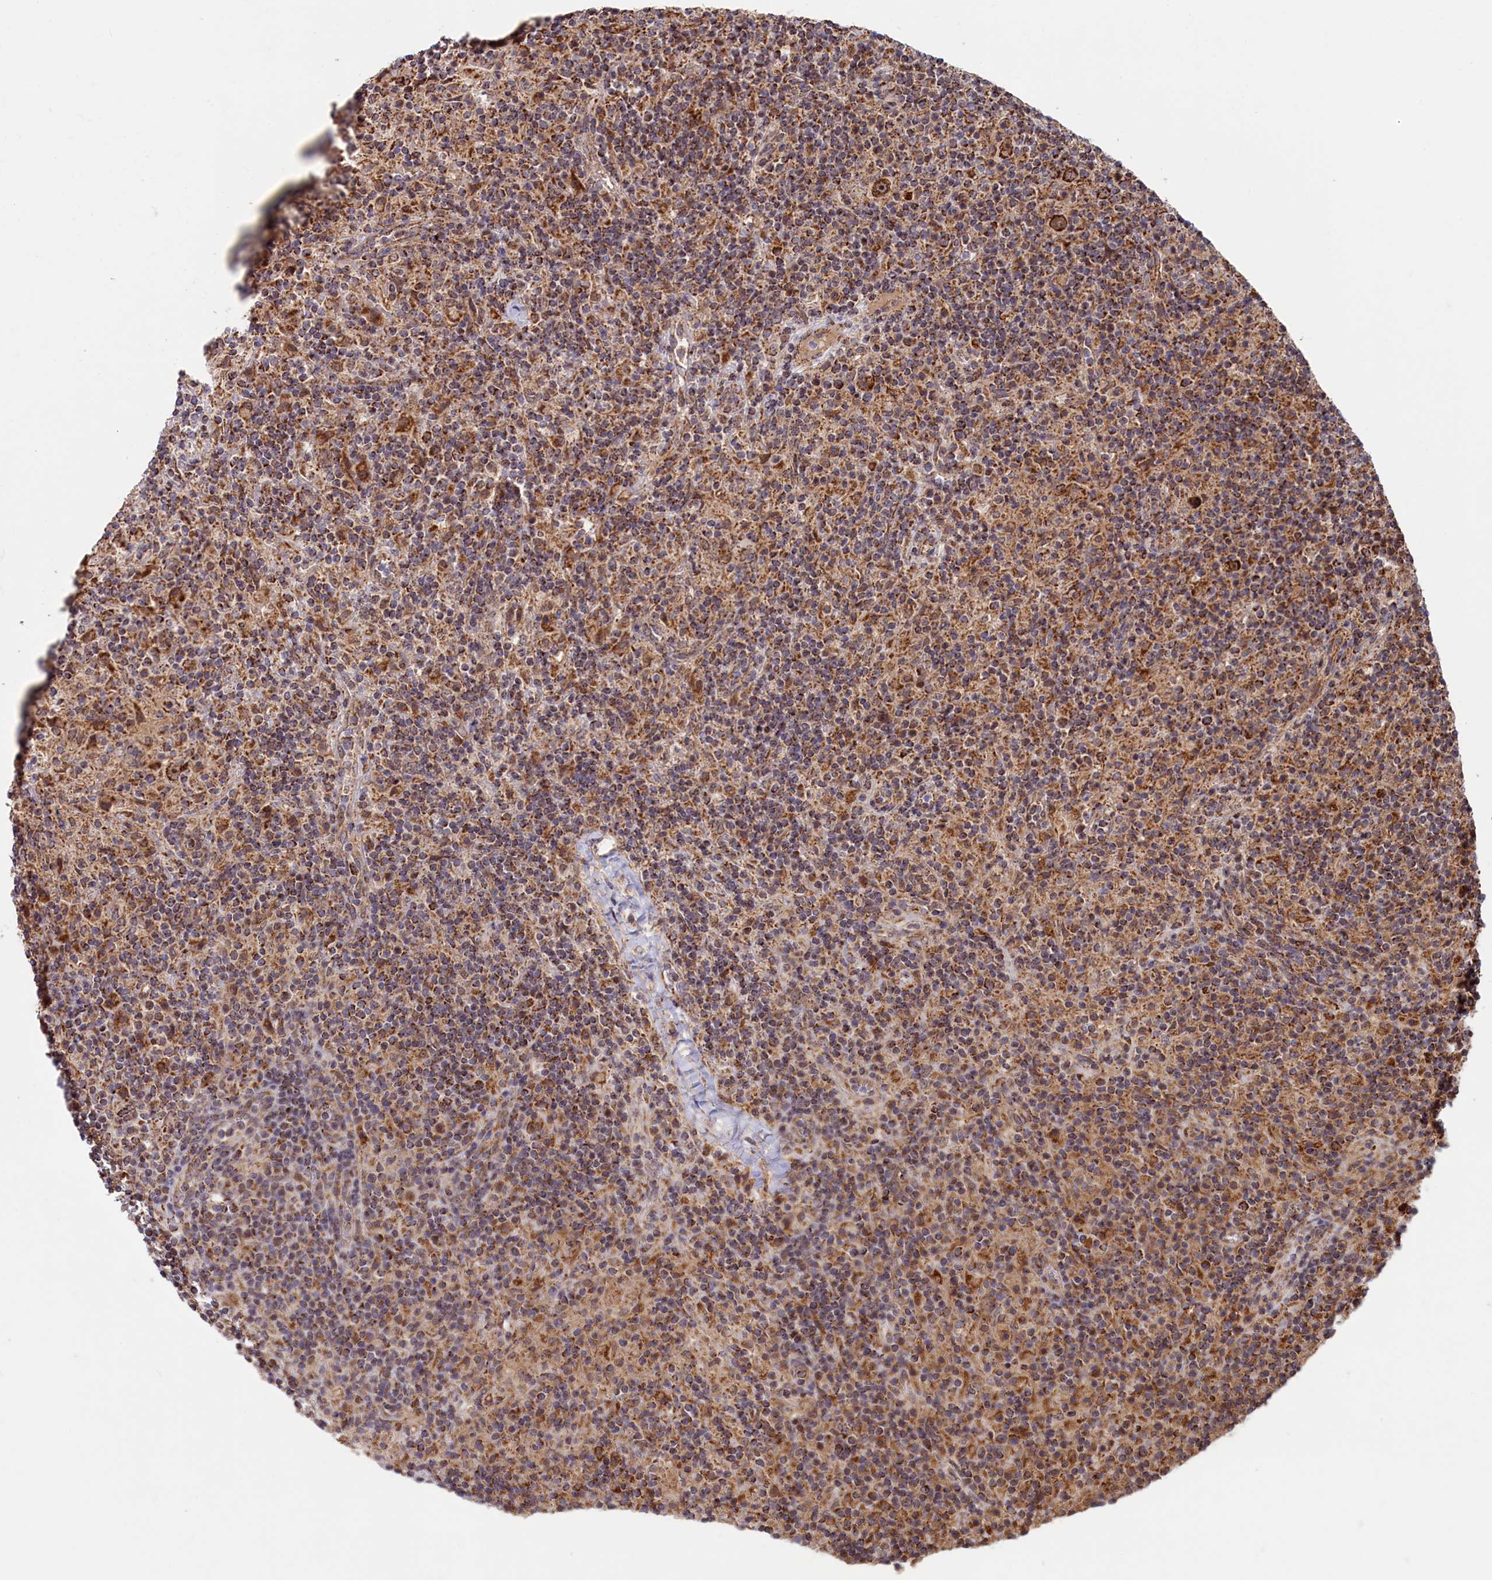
{"staining": {"intensity": "strong", "quantity": ">75%", "location": "cytoplasmic/membranous,nuclear"}, "tissue": "lymphoma", "cell_type": "Tumor cells", "image_type": "cancer", "snomed": [{"axis": "morphology", "description": "Hodgkin's disease, NOS"}, {"axis": "topography", "description": "Lymph node"}], "caption": "Human Hodgkin's disease stained for a protein (brown) demonstrates strong cytoplasmic/membranous and nuclear positive staining in about >75% of tumor cells.", "gene": "DUS3L", "patient": {"sex": "male", "age": 70}}